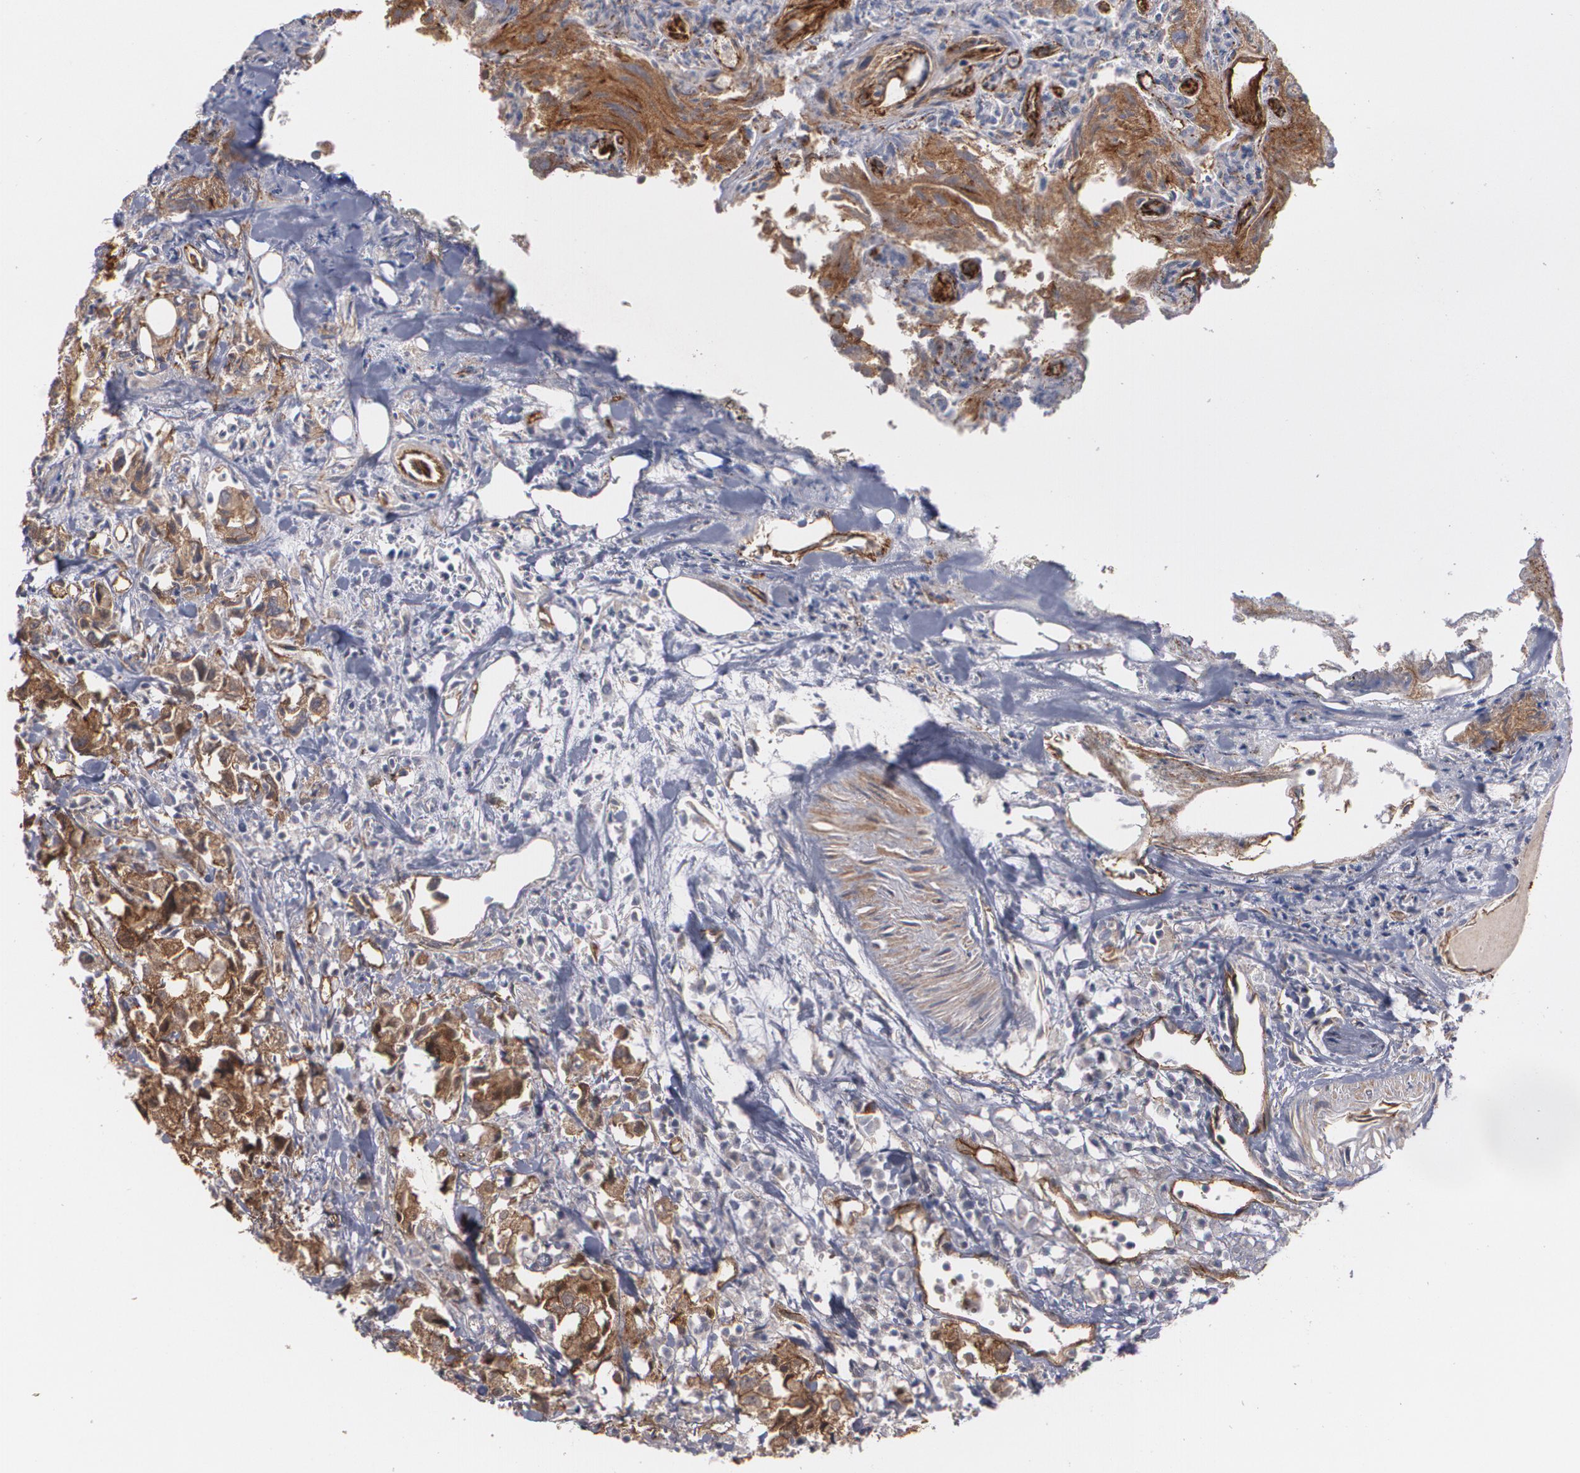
{"staining": {"intensity": "strong", "quantity": ">75%", "location": "cytoplasmic/membranous"}, "tissue": "urothelial cancer", "cell_type": "Tumor cells", "image_type": "cancer", "snomed": [{"axis": "morphology", "description": "Urothelial carcinoma, High grade"}, {"axis": "topography", "description": "Urinary bladder"}], "caption": "A high amount of strong cytoplasmic/membranous staining is appreciated in about >75% of tumor cells in high-grade urothelial carcinoma tissue.", "gene": "TJP1", "patient": {"sex": "female", "age": 75}}